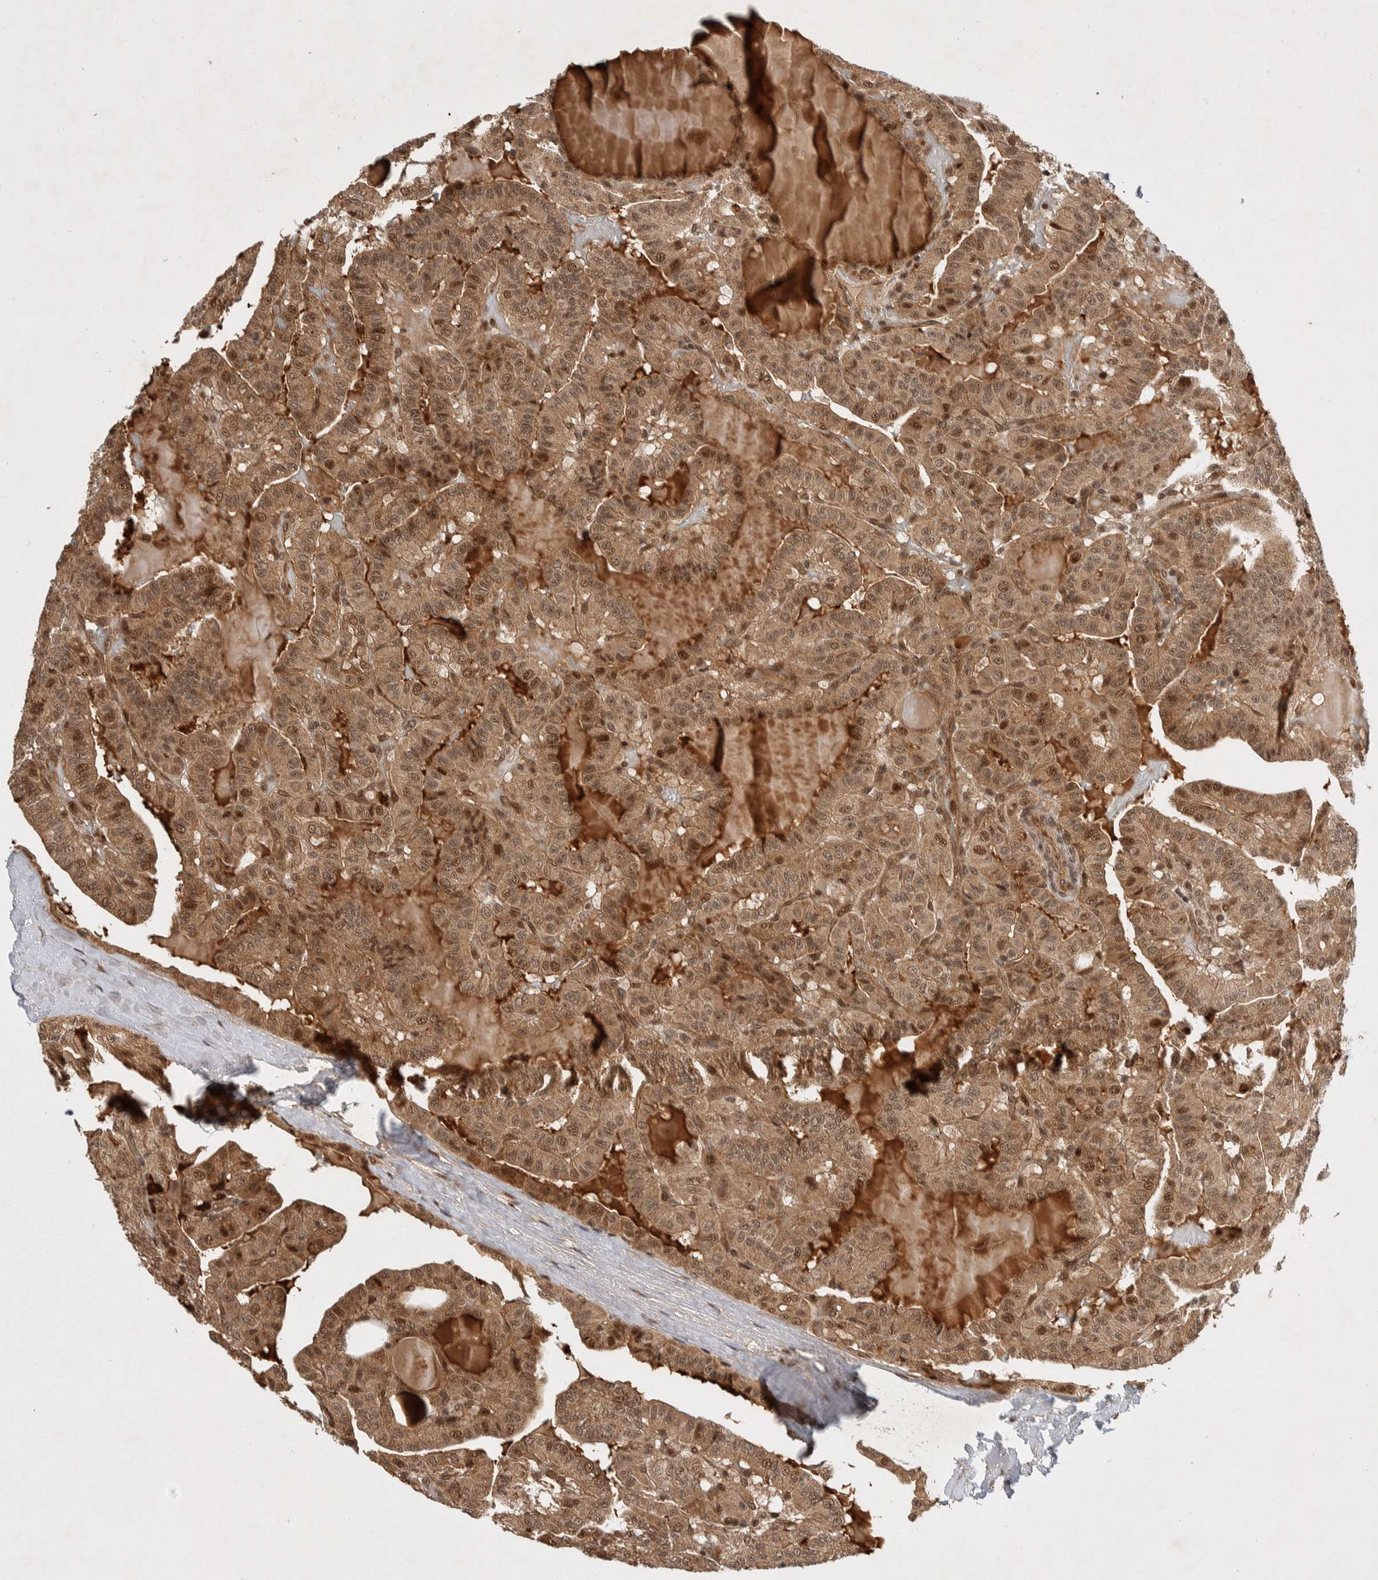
{"staining": {"intensity": "moderate", "quantity": ">75%", "location": "cytoplasmic/membranous,nuclear"}, "tissue": "thyroid cancer", "cell_type": "Tumor cells", "image_type": "cancer", "snomed": [{"axis": "morphology", "description": "Papillary adenocarcinoma, NOS"}, {"axis": "topography", "description": "Thyroid gland"}], "caption": "Immunohistochemistry (IHC) micrograph of human thyroid cancer (papillary adenocarcinoma) stained for a protein (brown), which reveals medium levels of moderate cytoplasmic/membranous and nuclear expression in about >75% of tumor cells.", "gene": "TOR1B", "patient": {"sex": "male", "age": 77}}